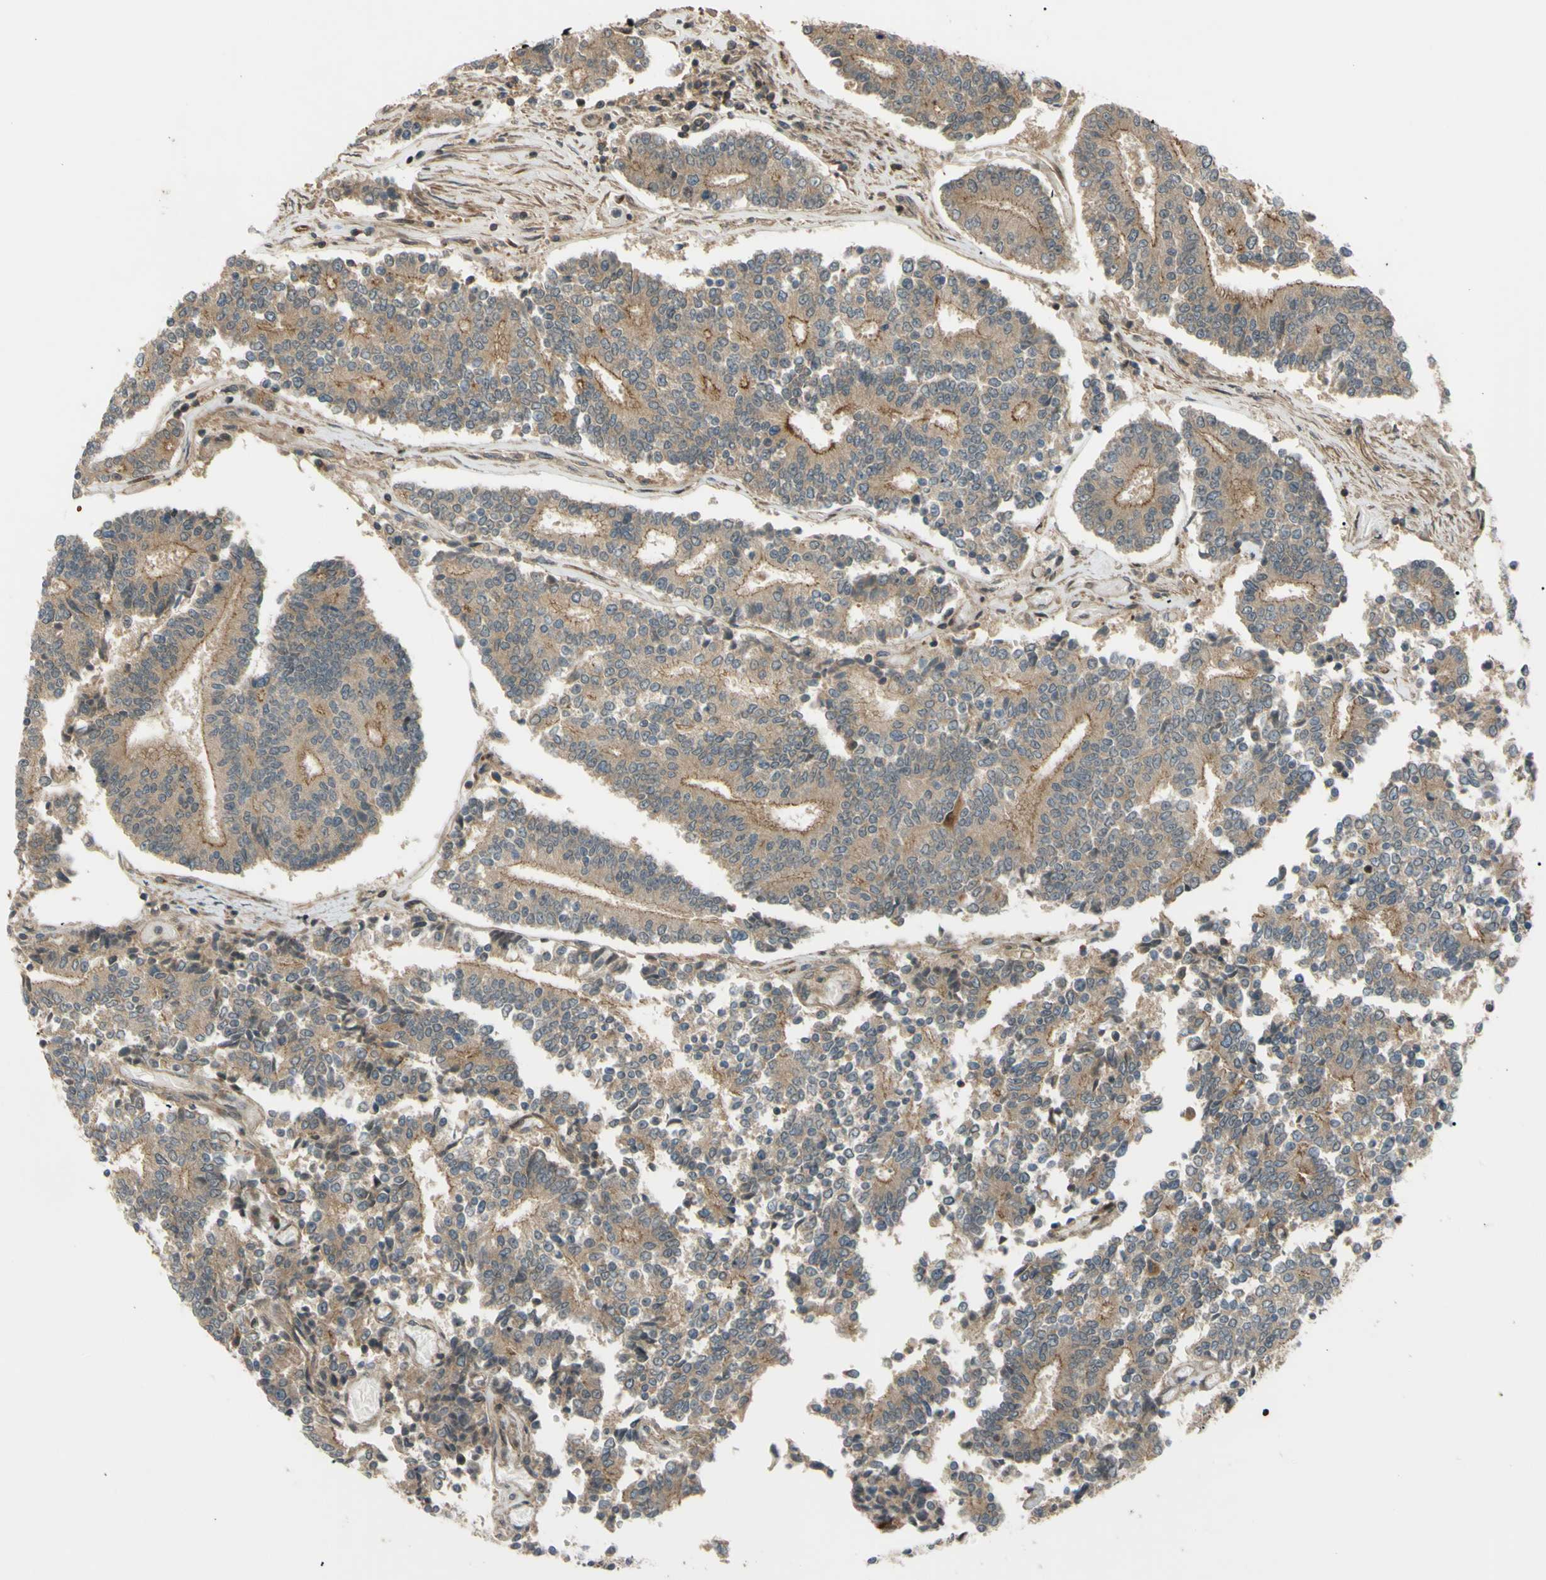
{"staining": {"intensity": "moderate", "quantity": ">75%", "location": "cytoplasmic/membranous"}, "tissue": "prostate cancer", "cell_type": "Tumor cells", "image_type": "cancer", "snomed": [{"axis": "morphology", "description": "Normal tissue, NOS"}, {"axis": "morphology", "description": "Adenocarcinoma, High grade"}, {"axis": "topography", "description": "Prostate"}, {"axis": "topography", "description": "Seminal veicle"}], "caption": "This image demonstrates IHC staining of prostate cancer, with medium moderate cytoplasmic/membranous positivity in approximately >75% of tumor cells.", "gene": "FLII", "patient": {"sex": "male", "age": 55}}